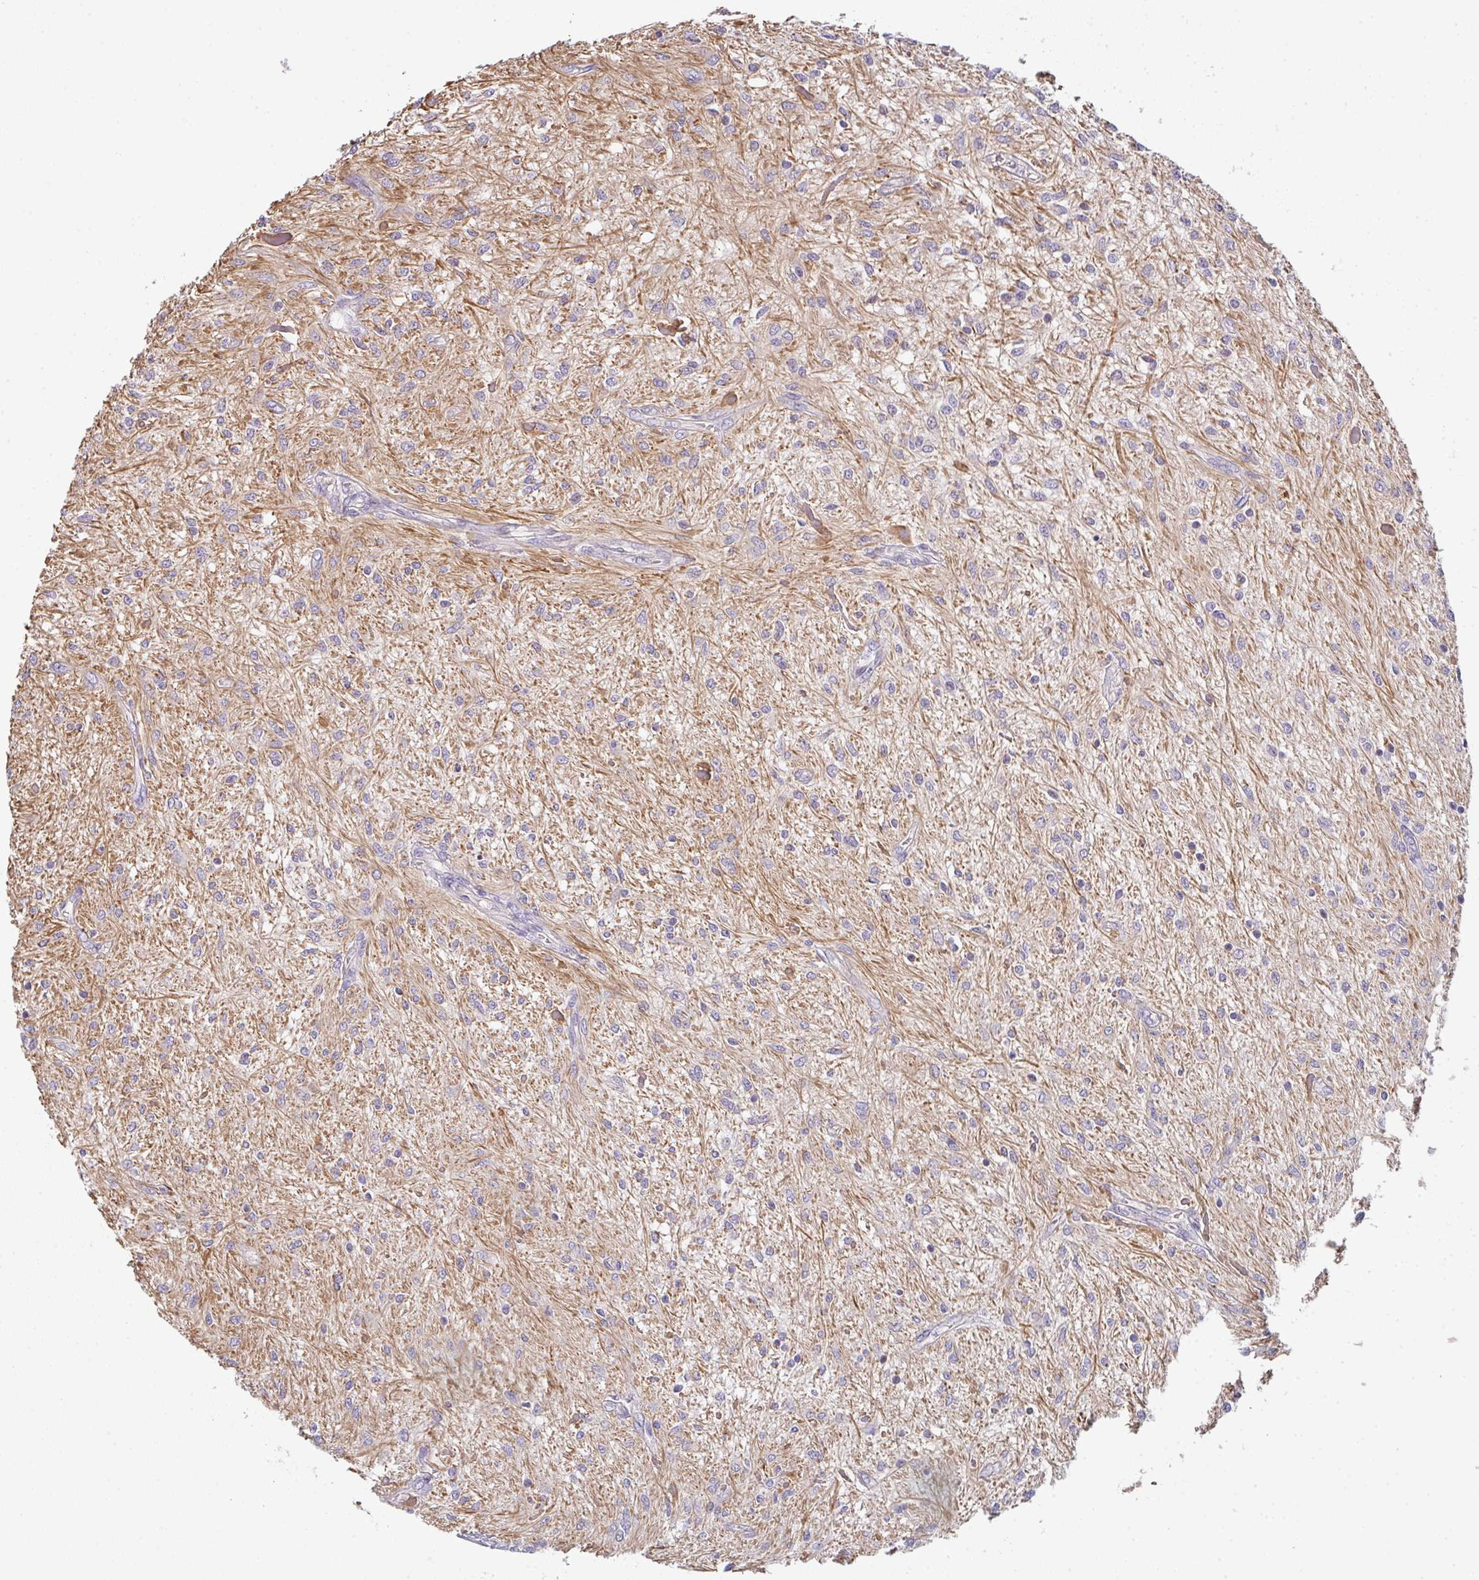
{"staining": {"intensity": "negative", "quantity": "none", "location": "none"}, "tissue": "glioma", "cell_type": "Tumor cells", "image_type": "cancer", "snomed": [{"axis": "morphology", "description": "Glioma, malignant, Low grade"}, {"axis": "topography", "description": "Cerebellum"}], "caption": "Tumor cells show no significant expression in glioma. (DAB immunohistochemistry, high magnification).", "gene": "TNFRSF10A", "patient": {"sex": "female", "age": 14}}